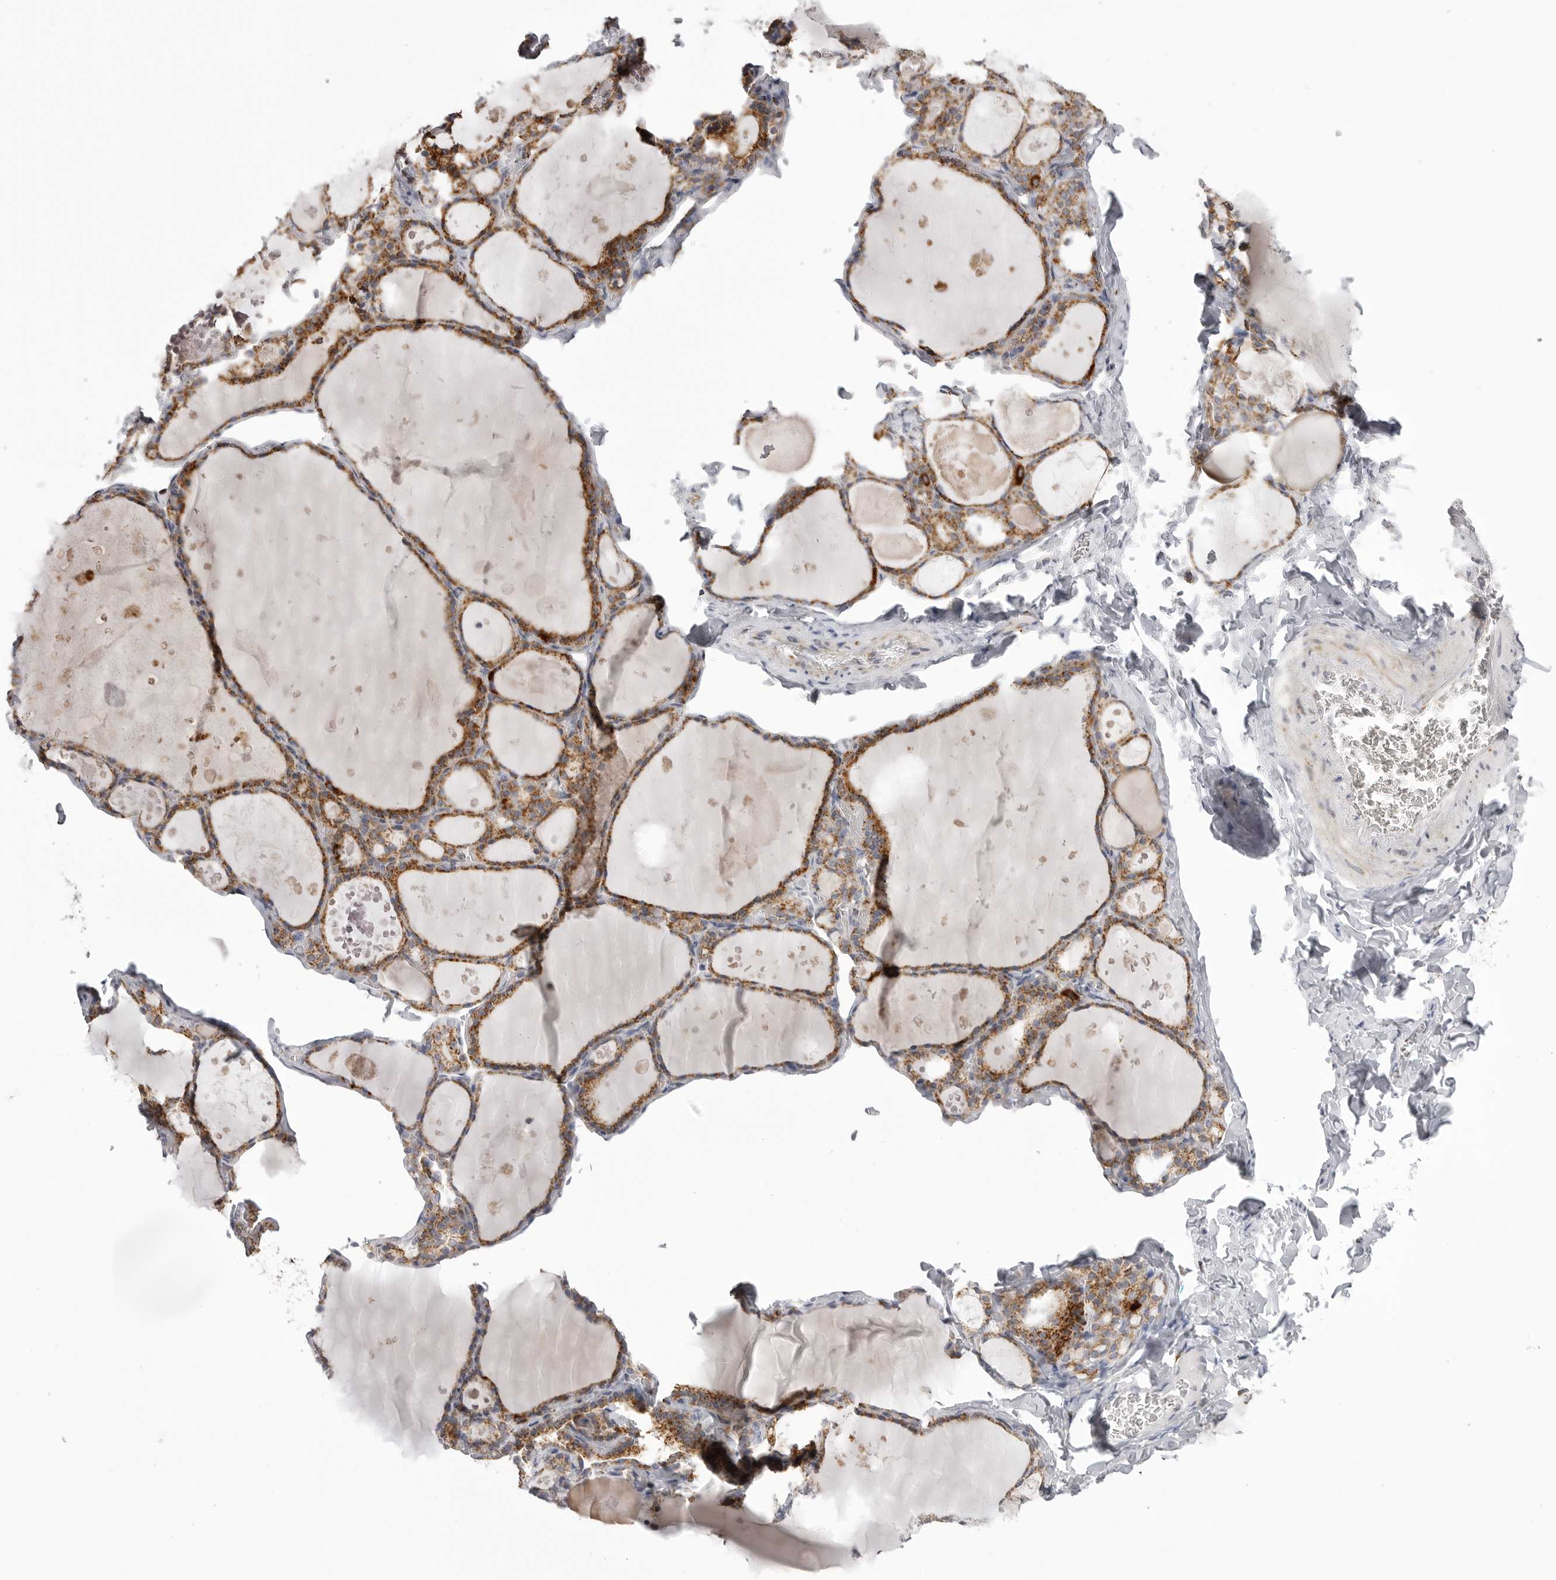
{"staining": {"intensity": "moderate", "quantity": ">75%", "location": "cytoplasmic/membranous"}, "tissue": "thyroid gland", "cell_type": "Glandular cells", "image_type": "normal", "snomed": [{"axis": "morphology", "description": "Normal tissue, NOS"}, {"axis": "topography", "description": "Thyroid gland"}], "caption": "Immunohistochemistry (IHC) photomicrograph of benign human thyroid gland stained for a protein (brown), which reveals medium levels of moderate cytoplasmic/membranous positivity in about >75% of glandular cells.", "gene": "TUFM", "patient": {"sex": "male", "age": 56}}